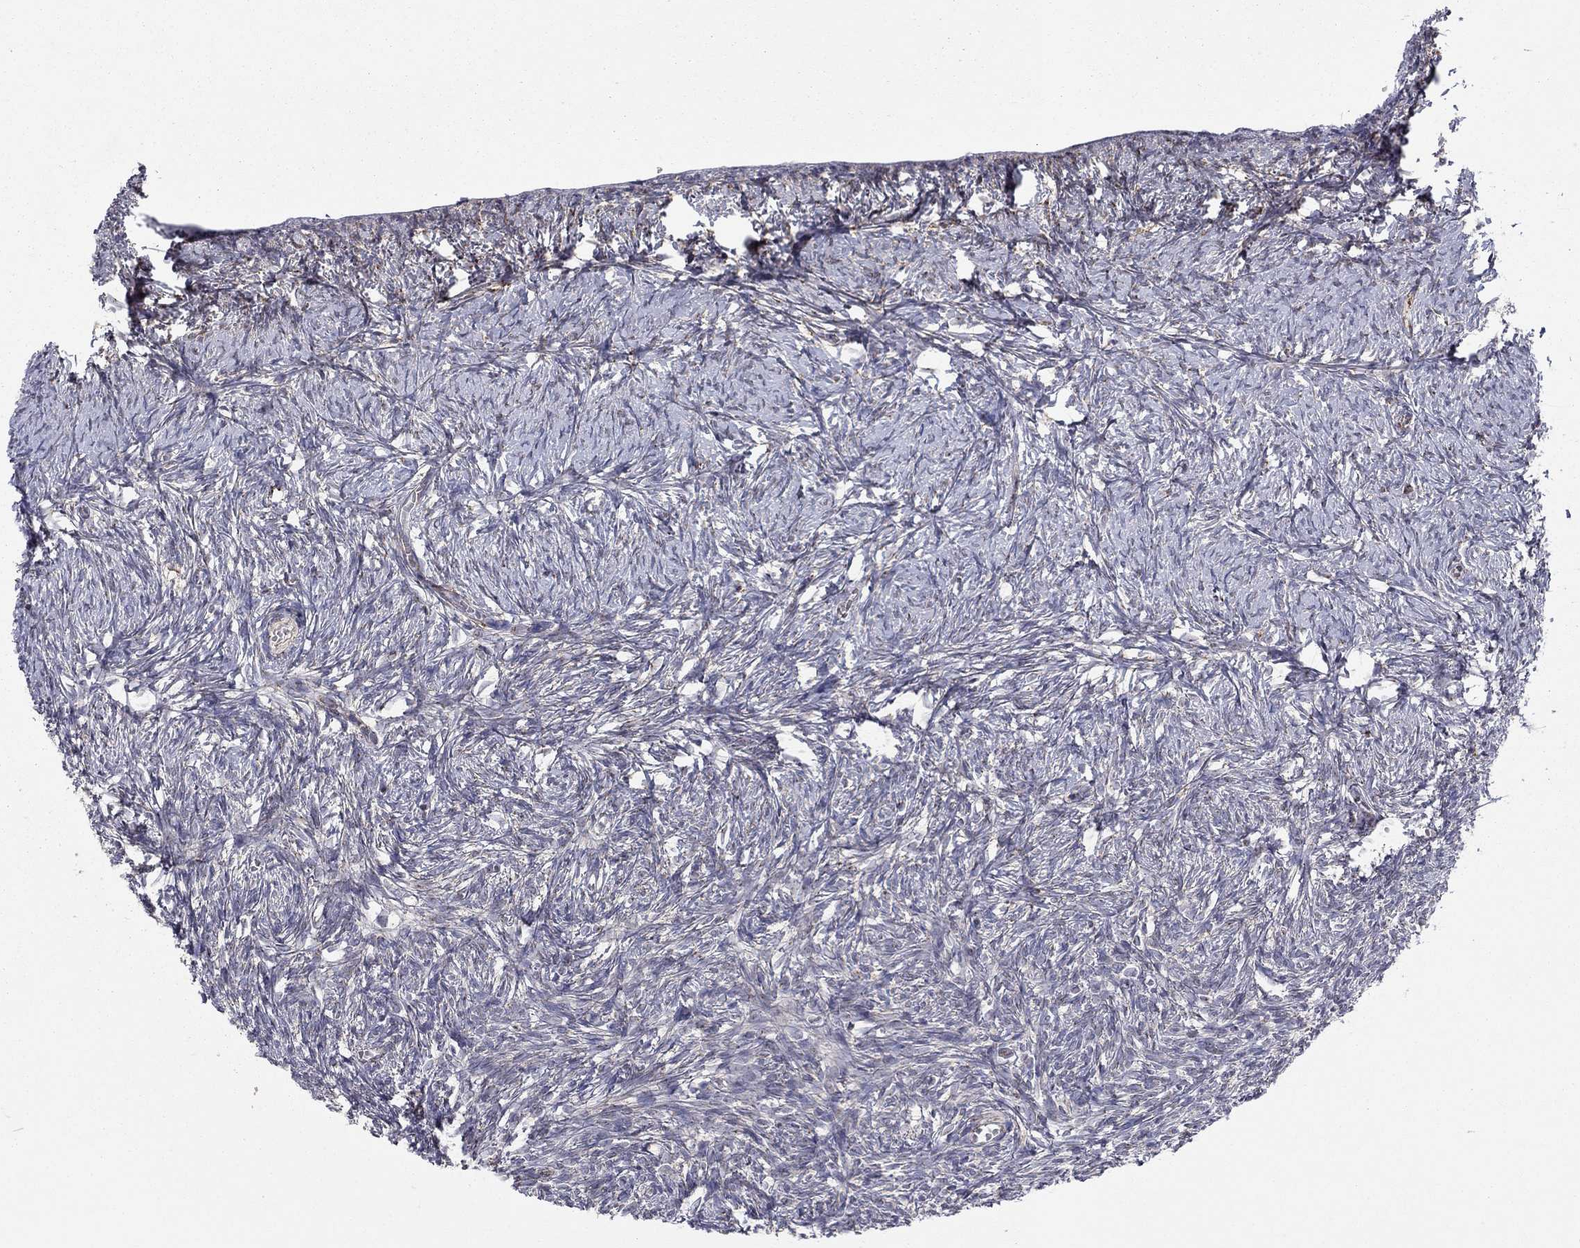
{"staining": {"intensity": "negative", "quantity": "none", "location": "none"}, "tissue": "ovary", "cell_type": "Ovarian stroma cells", "image_type": "normal", "snomed": [{"axis": "morphology", "description": "Normal tissue, NOS"}, {"axis": "topography", "description": "Ovary"}], "caption": "DAB immunohistochemical staining of normal human ovary reveals no significant expression in ovarian stroma cells. (Immunohistochemistry, brightfield microscopy, high magnification).", "gene": "YIF1A", "patient": {"sex": "female", "age": 43}}